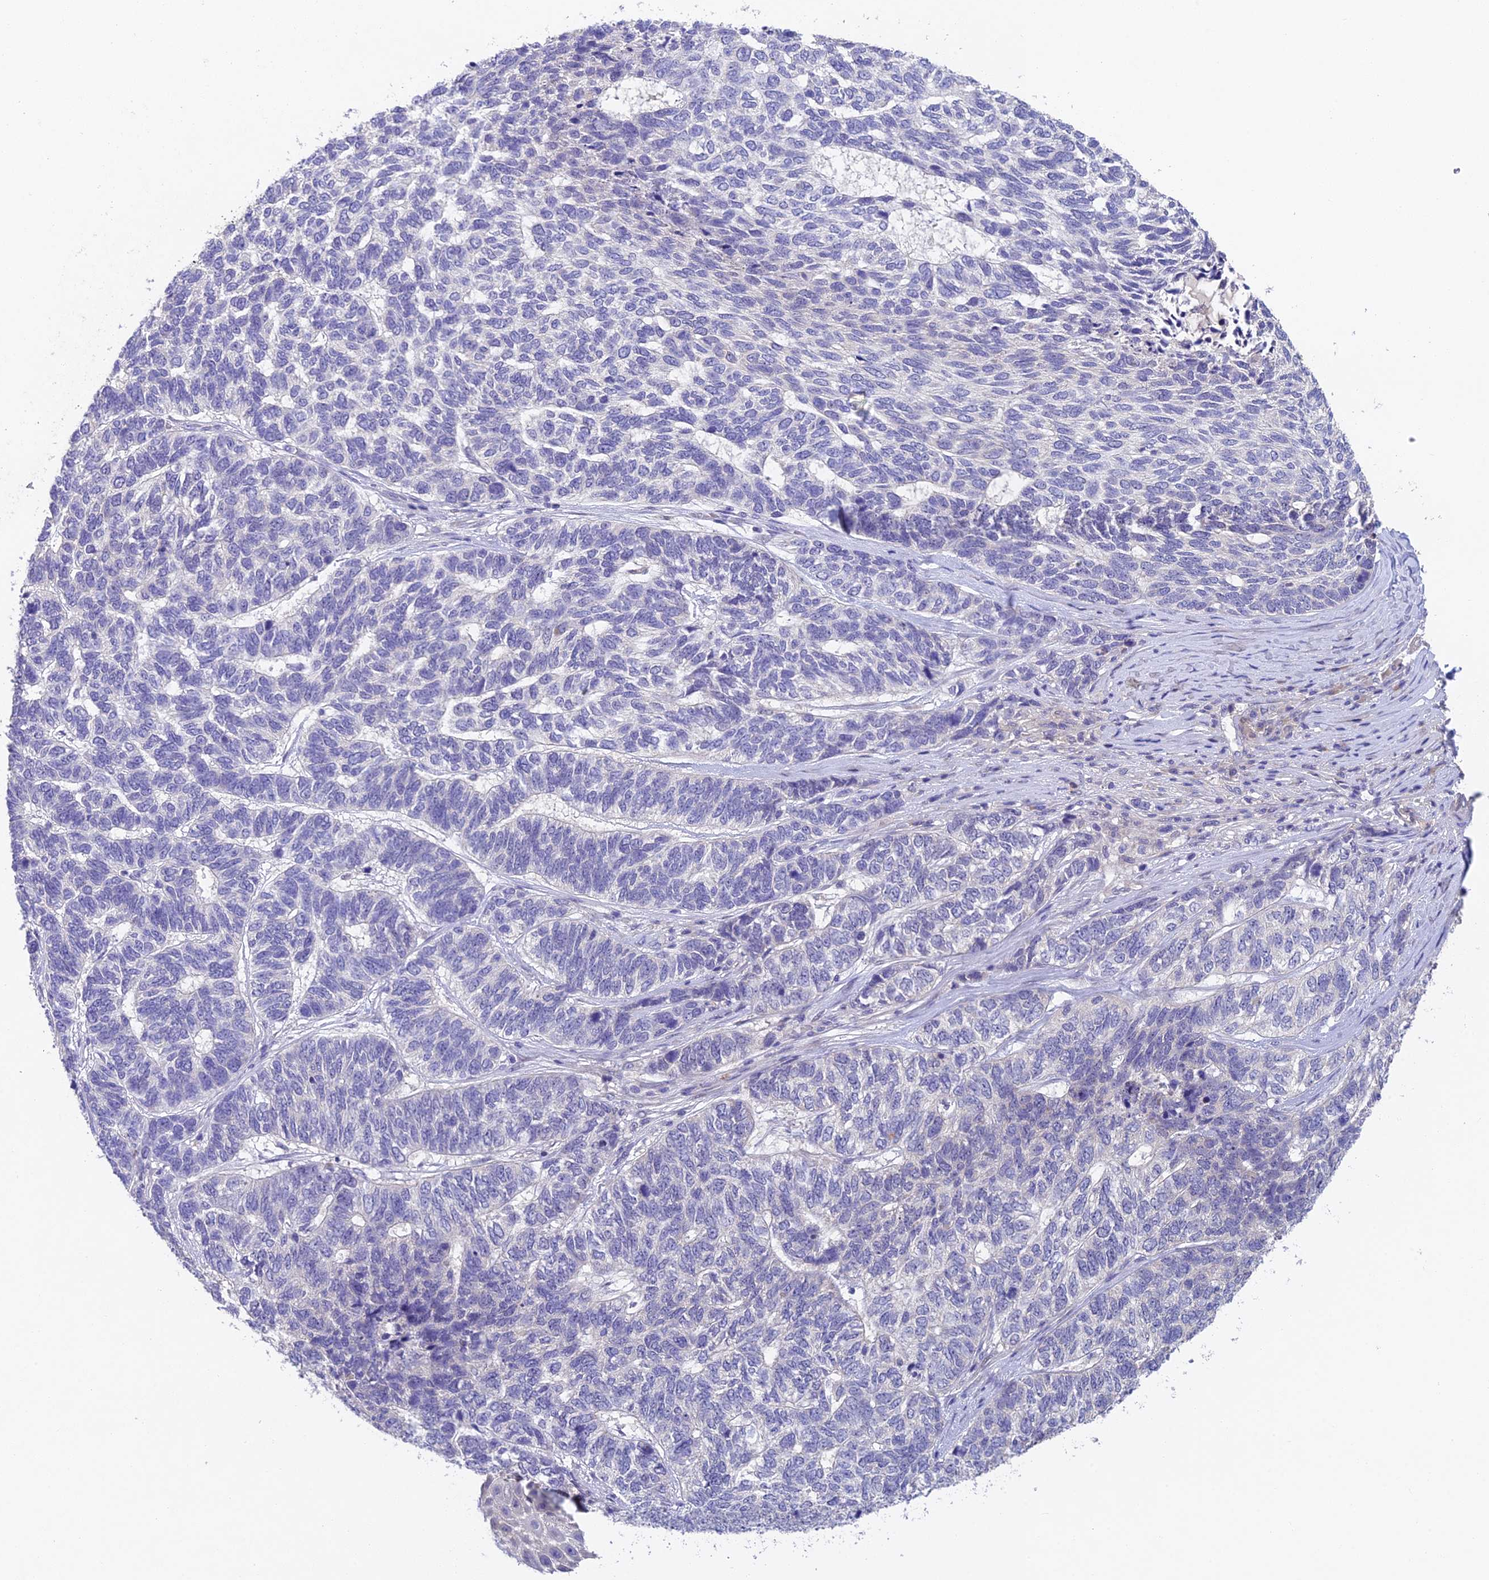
{"staining": {"intensity": "negative", "quantity": "none", "location": "none"}, "tissue": "skin cancer", "cell_type": "Tumor cells", "image_type": "cancer", "snomed": [{"axis": "morphology", "description": "Basal cell carcinoma"}, {"axis": "topography", "description": "Skin"}], "caption": "High power microscopy photomicrograph of an immunohistochemistry (IHC) micrograph of basal cell carcinoma (skin), revealing no significant positivity in tumor cells. (Immunohistochemistry, brightfield microscopy, high magnification).", "gene": "NSMCE1", "patient": {"sex": "female", "age": 65}}